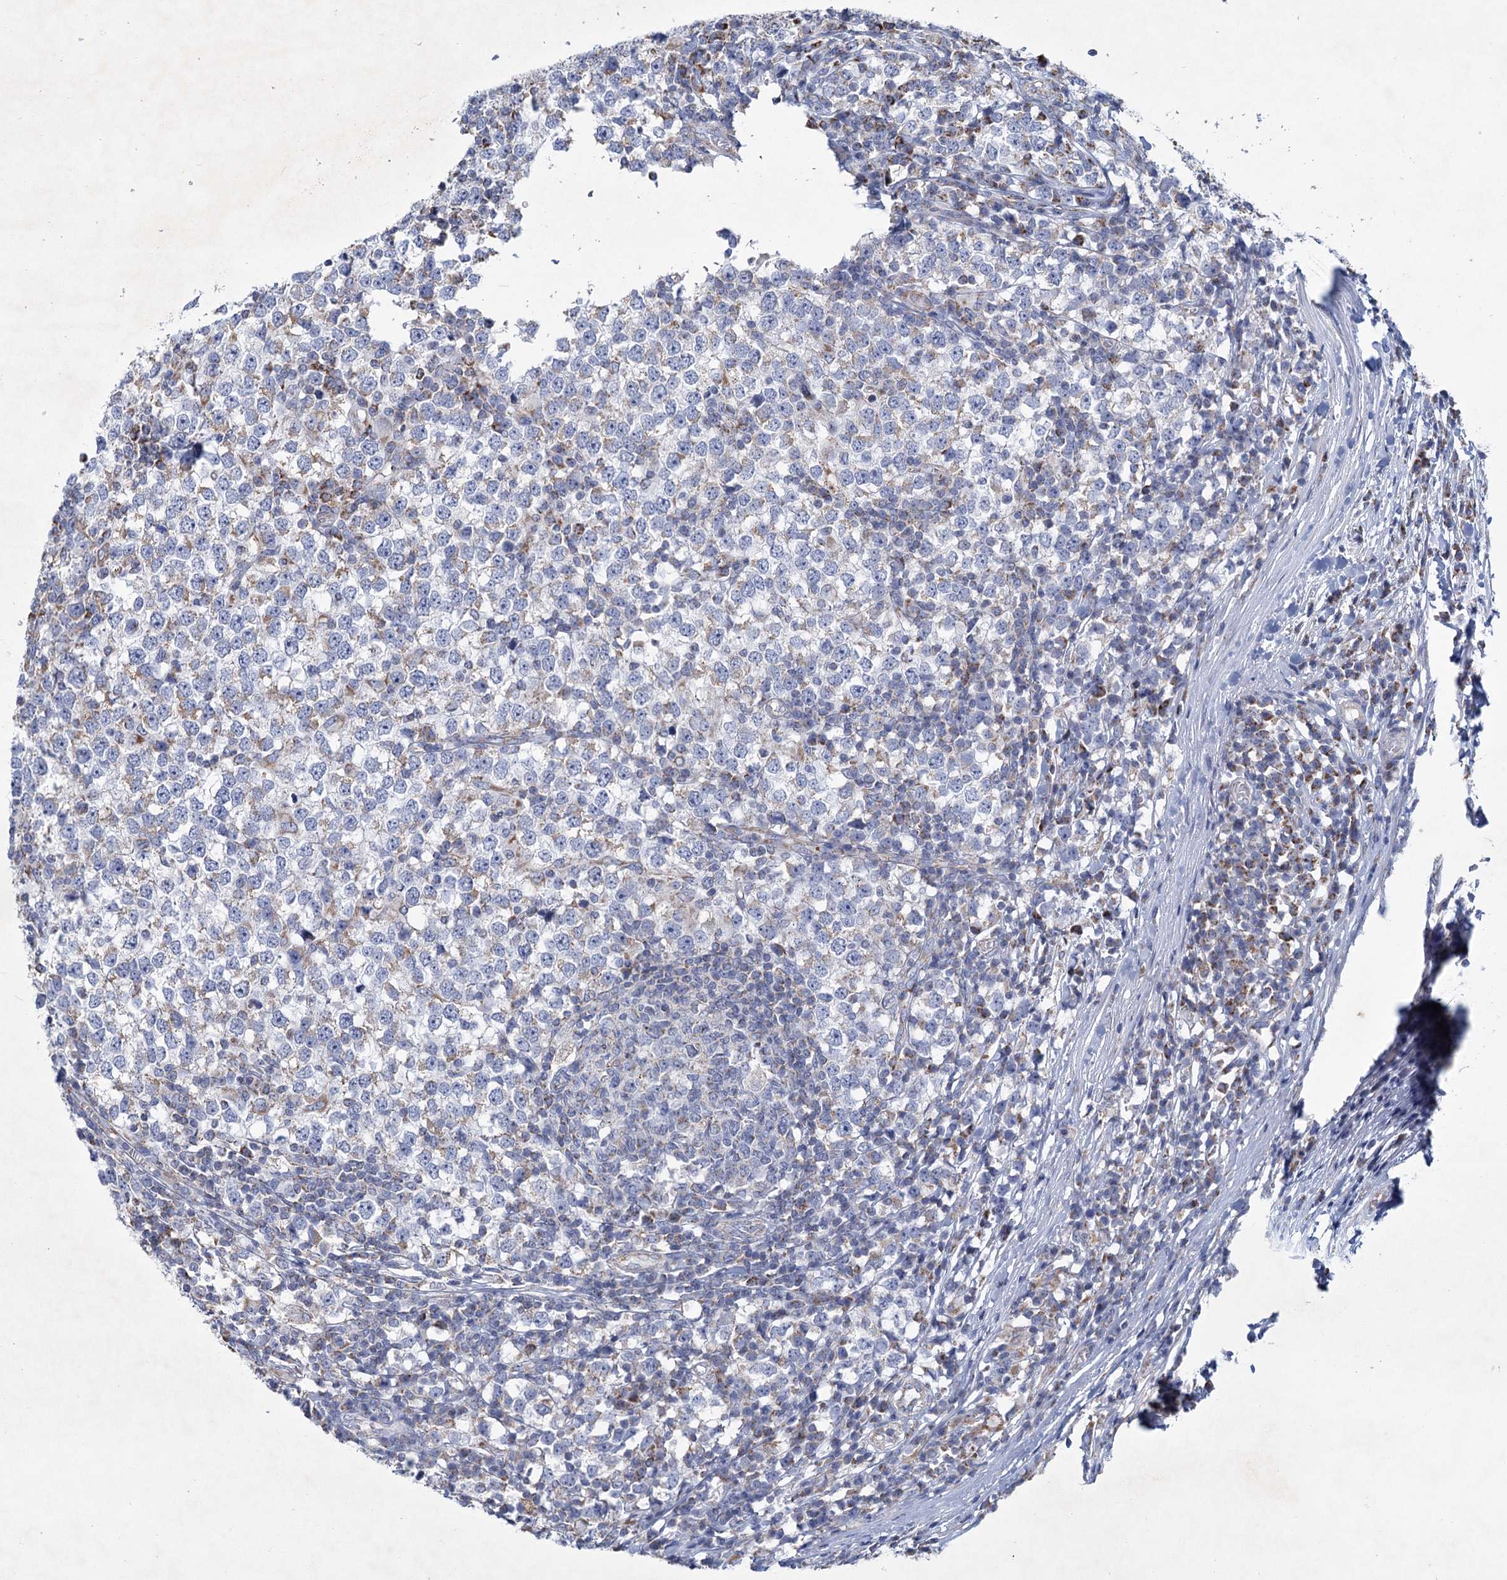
{"staining": {"intensity": "negative", "quantity": "none", "location": "none"}, "tissue": "testis cancer", "cell_type": "Tumor cells", "image_type": "cancer", "snomed": [{"axis": "morphology", "description": "Seminoma, NOS"}, {"axis": "topography", "description": "Testis"}], "caption": "Testis cancer was stained to show a protein in brown. There is no significant positivity in tumor cells. (IHC, brightfield microscopy, high magnification).", "gene": "NDUFC2", "patient": {"sex": "male", "age": 65}}